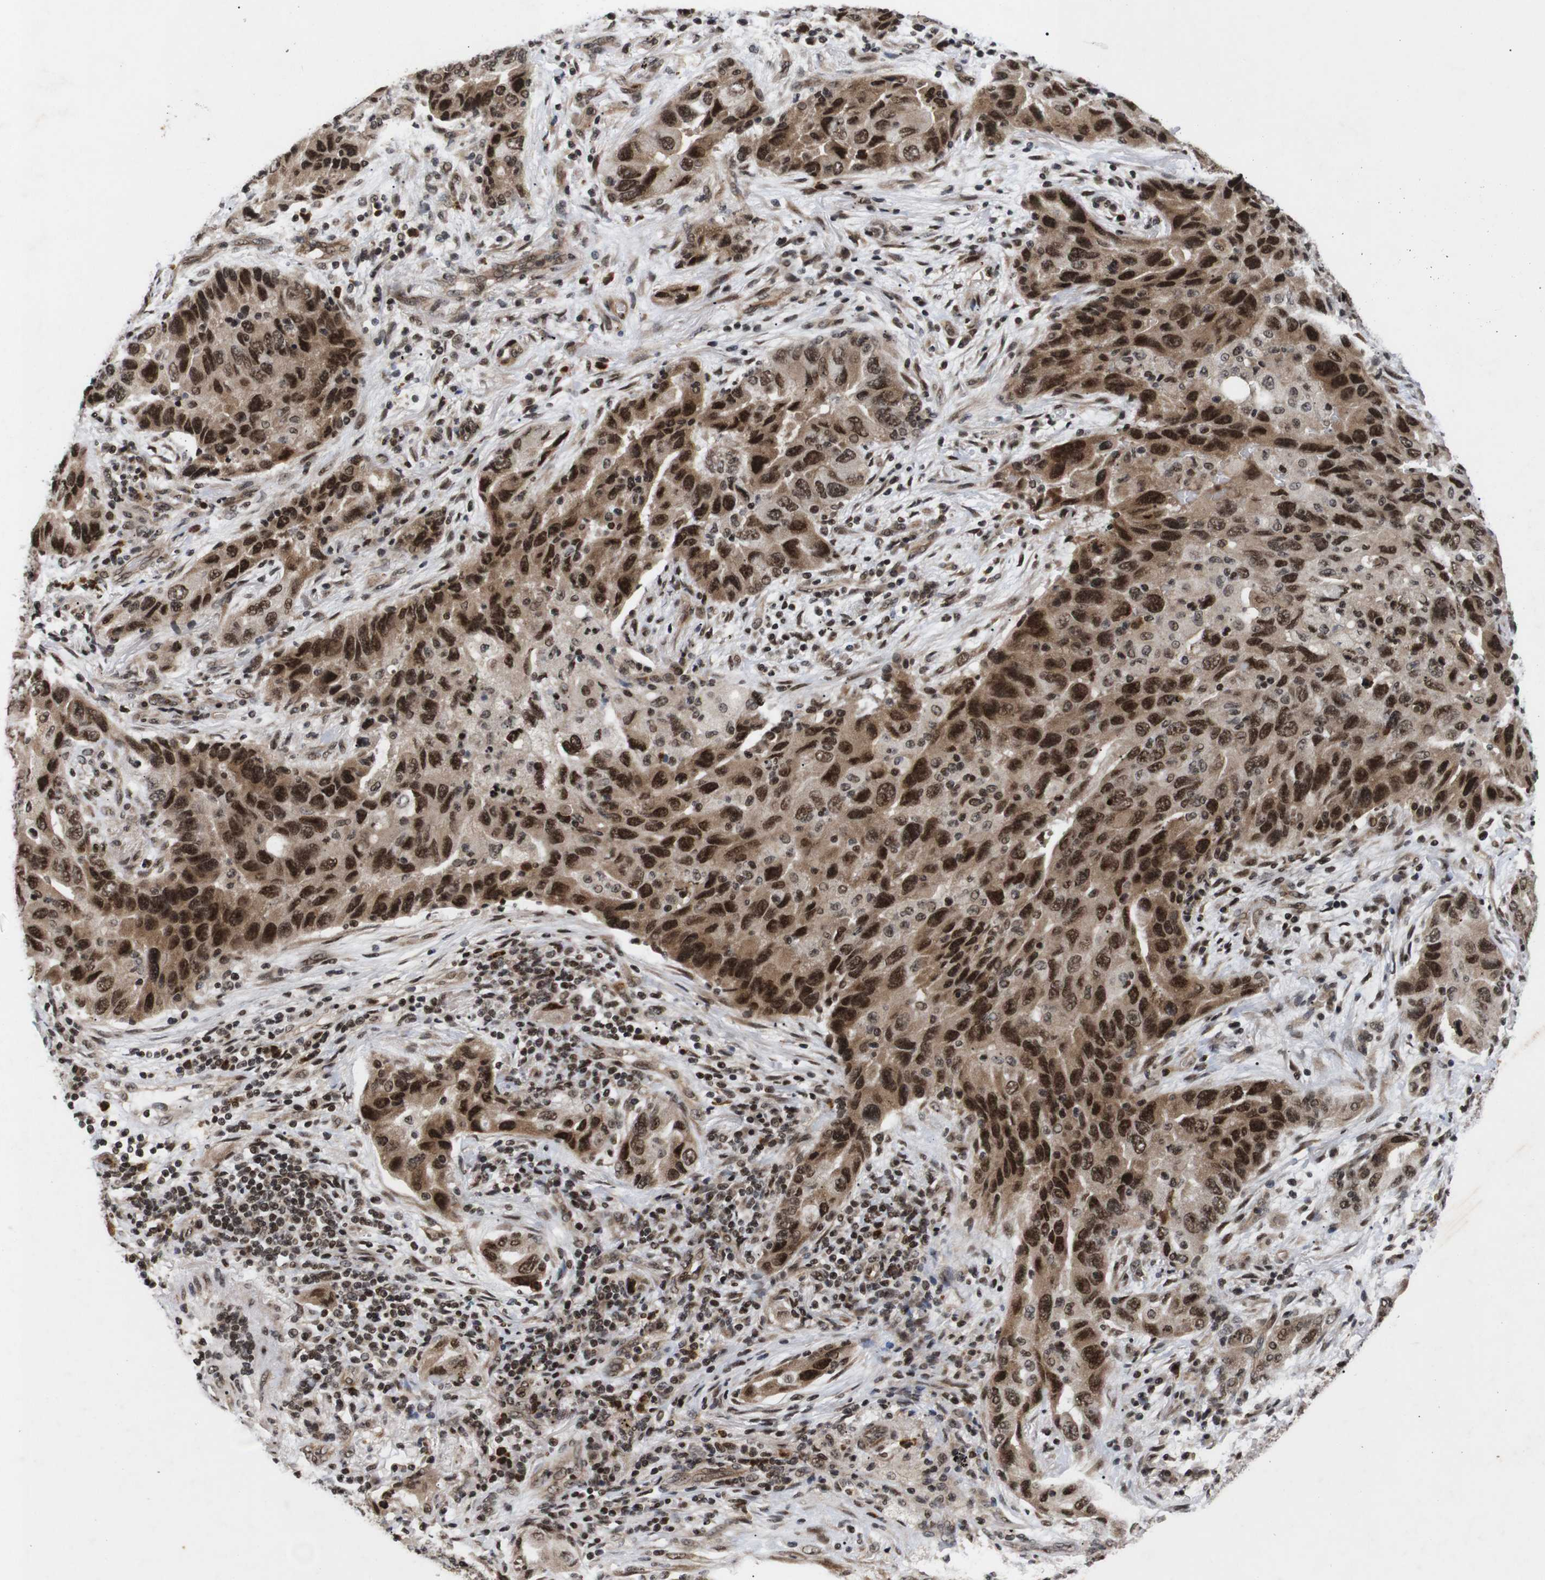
{"staining": {"intensity": "strong", "quantity": ">75%", "location": "nuclear"}, "tissue": "lung cancer", "cell_type": "Tumor cells", "image_type": "cancer", "snomed": [{"axis": "morphology", "description": "Adenocarcinoma, NOS"}, {"axis": "topography", "description": "Lung"}], "caption": "Protein expression analysis of human lung cancer reveals strong nuclear expression in approximately >75% of tumor cells.", "gene": "KIF23", "patient": {"sex": "female", "age": 65}}